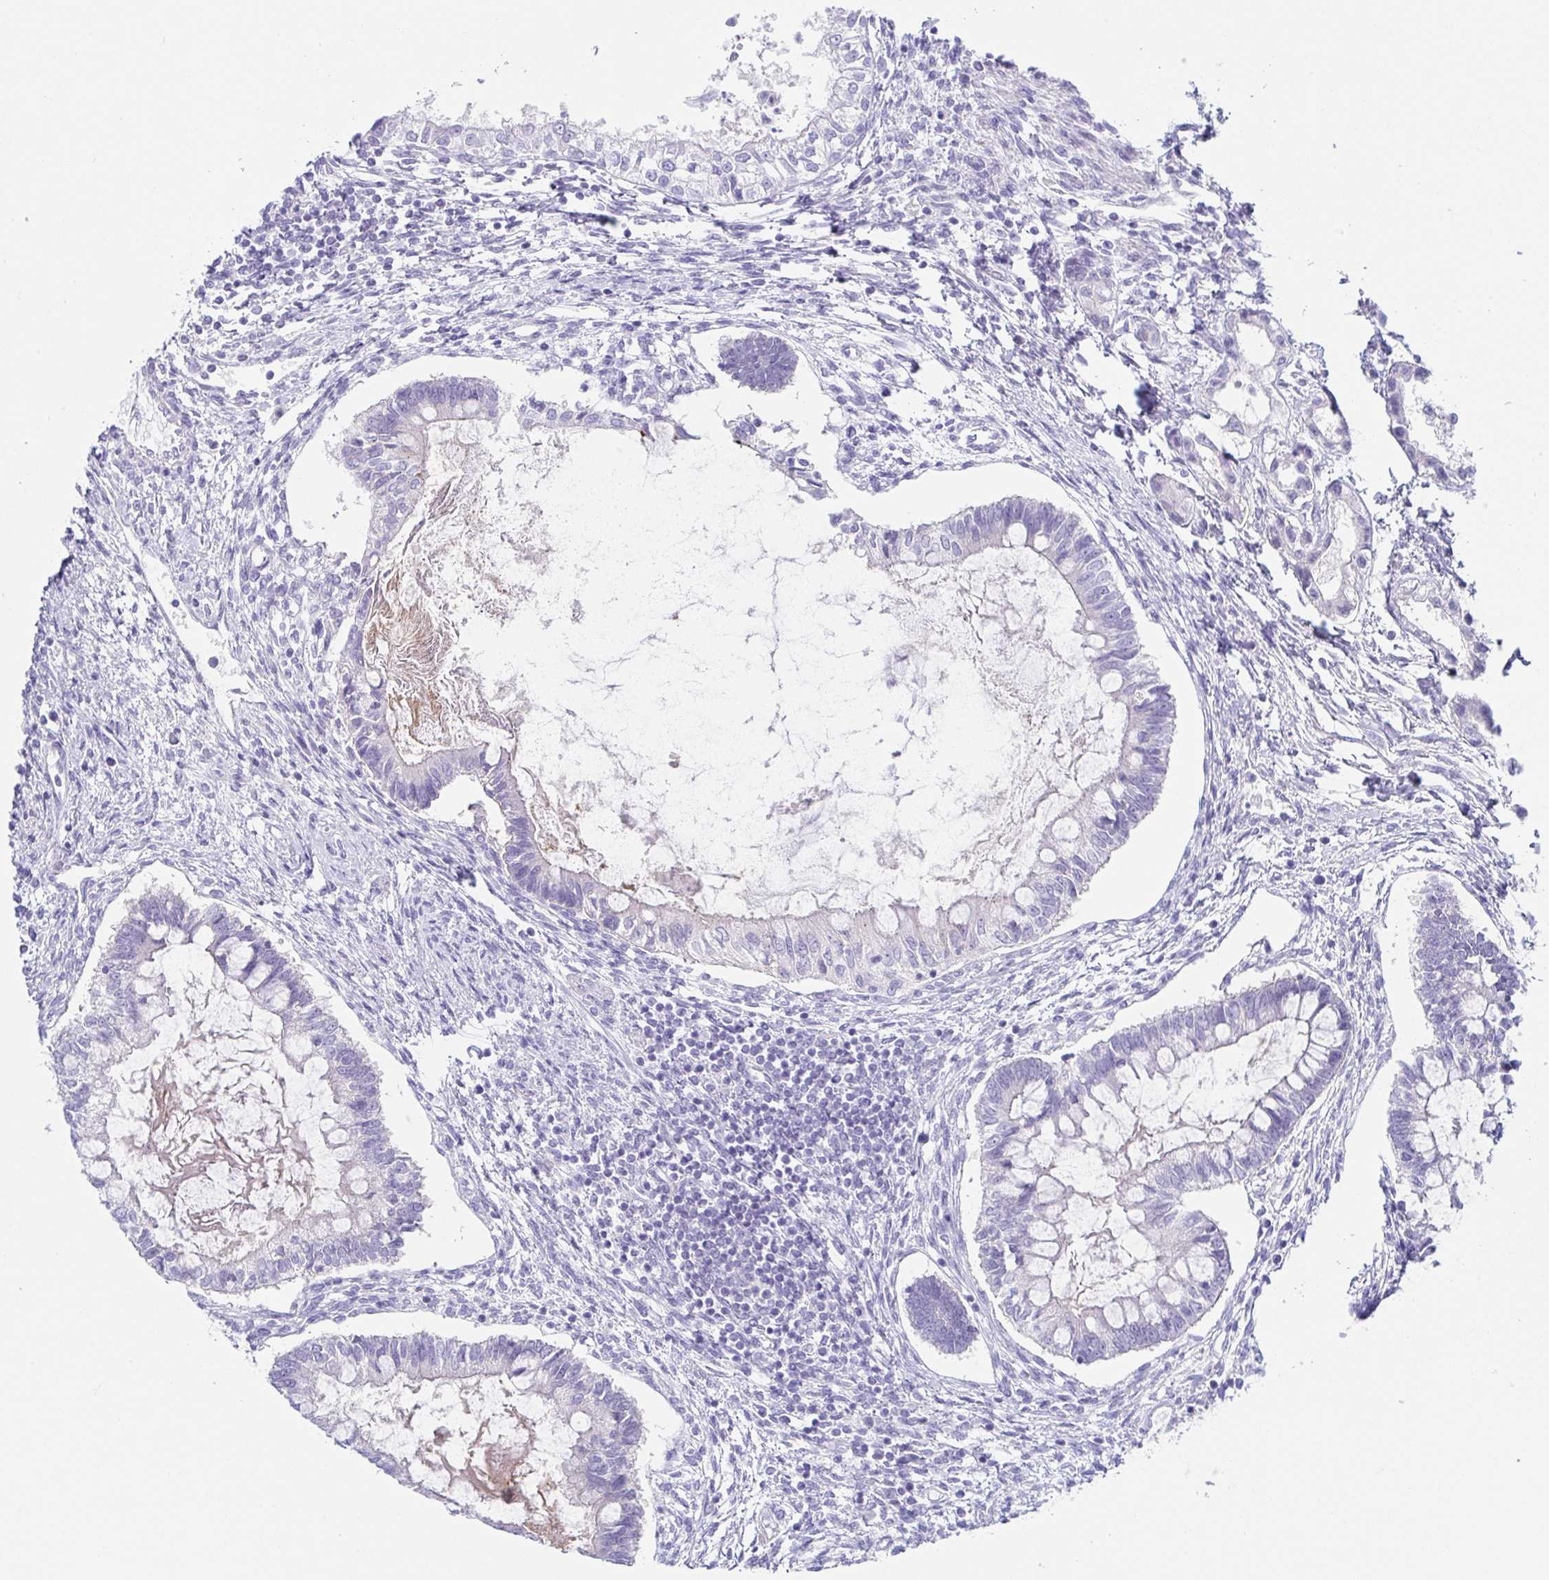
{"staining": {"intensity": "negative", "quantity": "none", "location": "none"}, "tissue": "testis cancer", "cell_type": "Tumor cells", "image_type": "cancer", "snomed": [{"axis": "morphology", "description": "Carcinoma, Embryonal, NOS"}, {"axis": "topography", "description": "Testis"}], "caption": "Image shows no protein positivity in tumor cells of testis cancer tissue.", "gene": "HTR2A", "patient": {"sex": "male", "age": 37}}